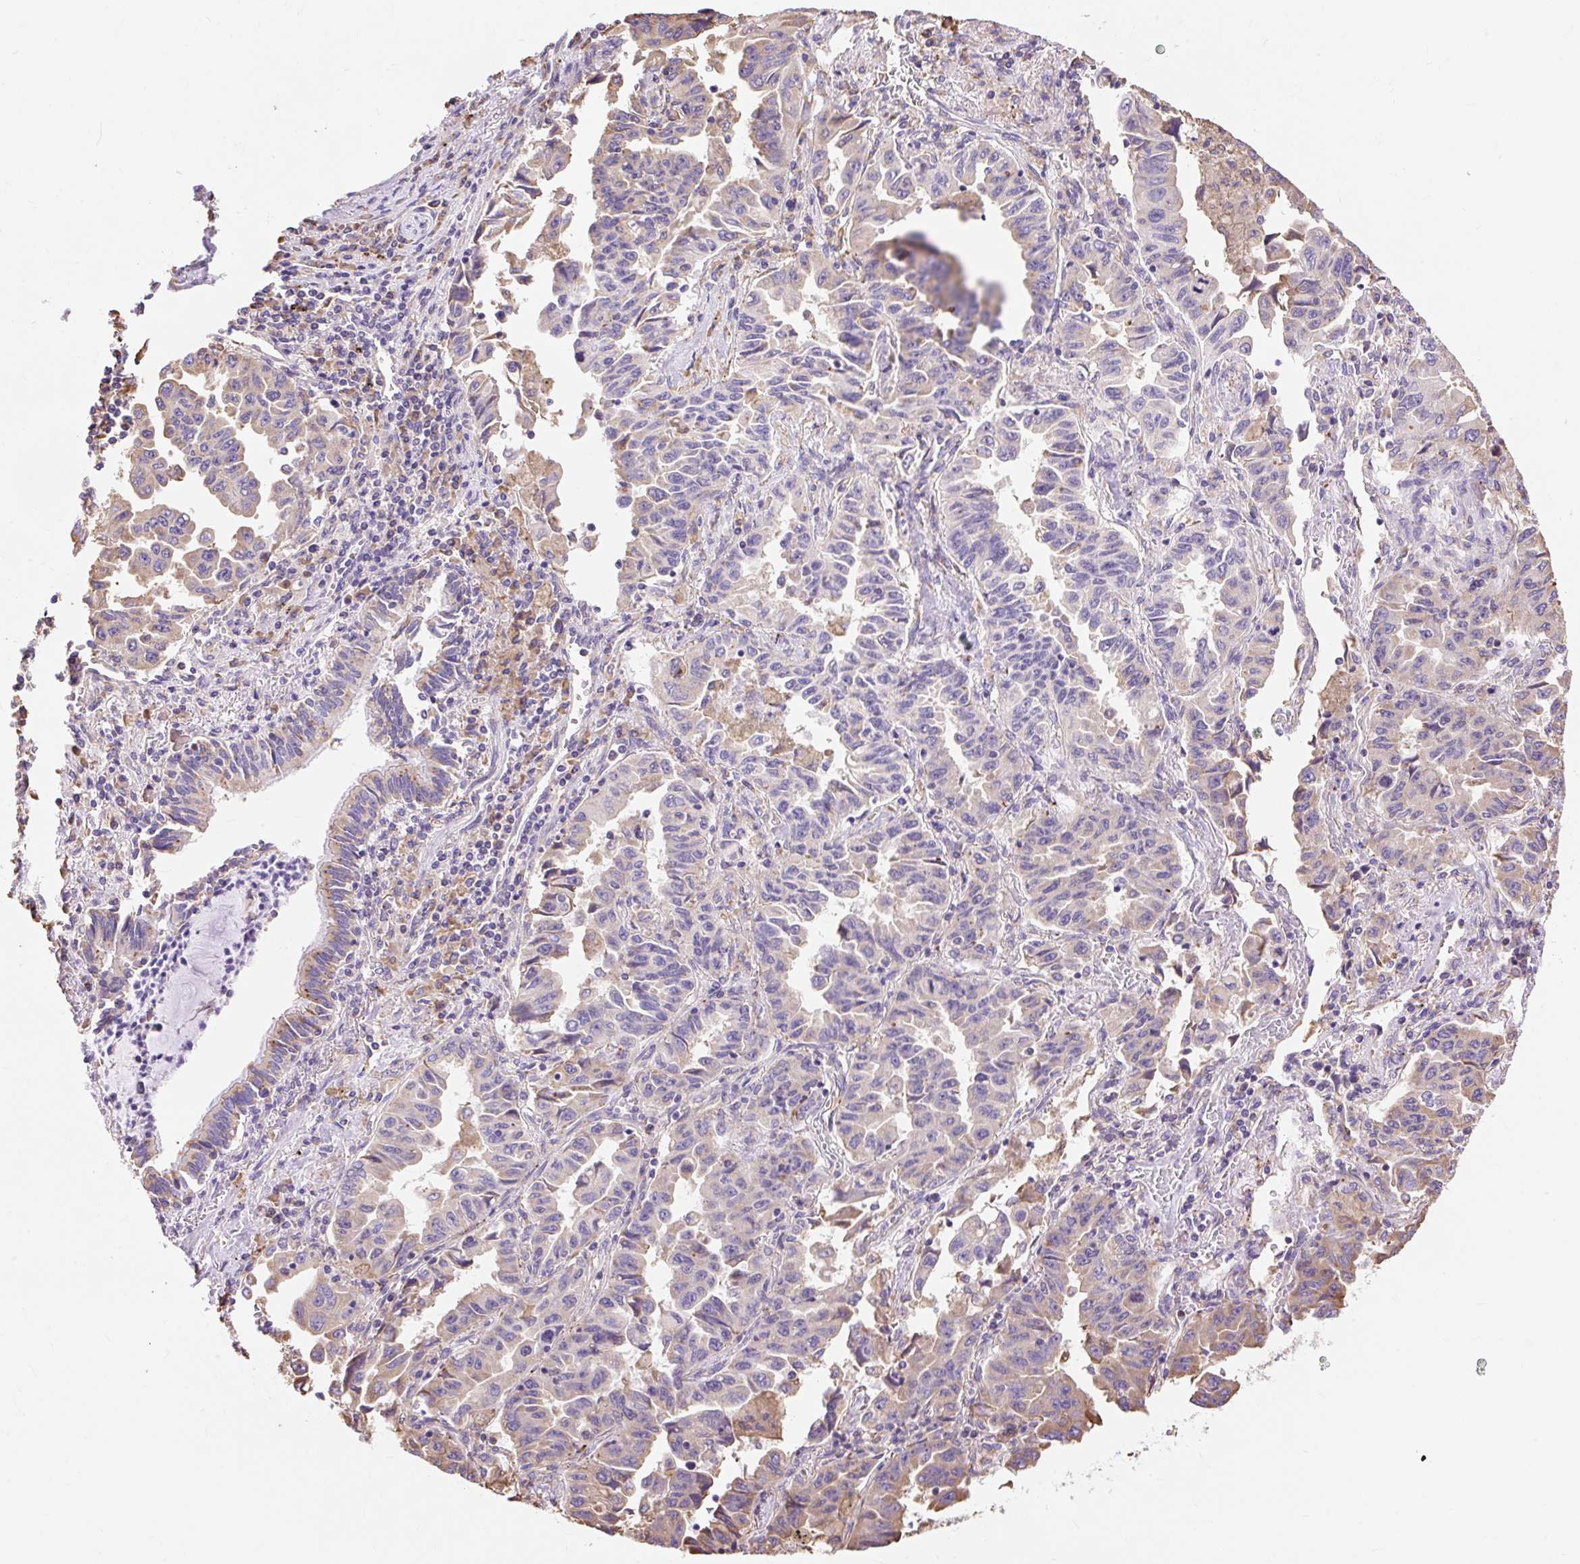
{"staining": {"intensity": "weak", "quantity": "<25%", "location": "cytoplasmic/membranous"}, "tissue": "lung cancer", "cell_type": "Tumor cells", "image_type": "cancer", "snomed": [{"axis": "morphology", "description": "Adenocarcinoma, NOS"}, {"axis": "topography", "description": "Lung"}], "caption": "IHC of human adenocarcinoma (lung) demonstrates no expression in tumor cells. Brightfield microscopy of immunohistochemistry stained with DAB (brown) and hematoxylin (blue), captured at high magnification.", "gene": "RPS17", "patient": {"sex": "female", "age": 51}}